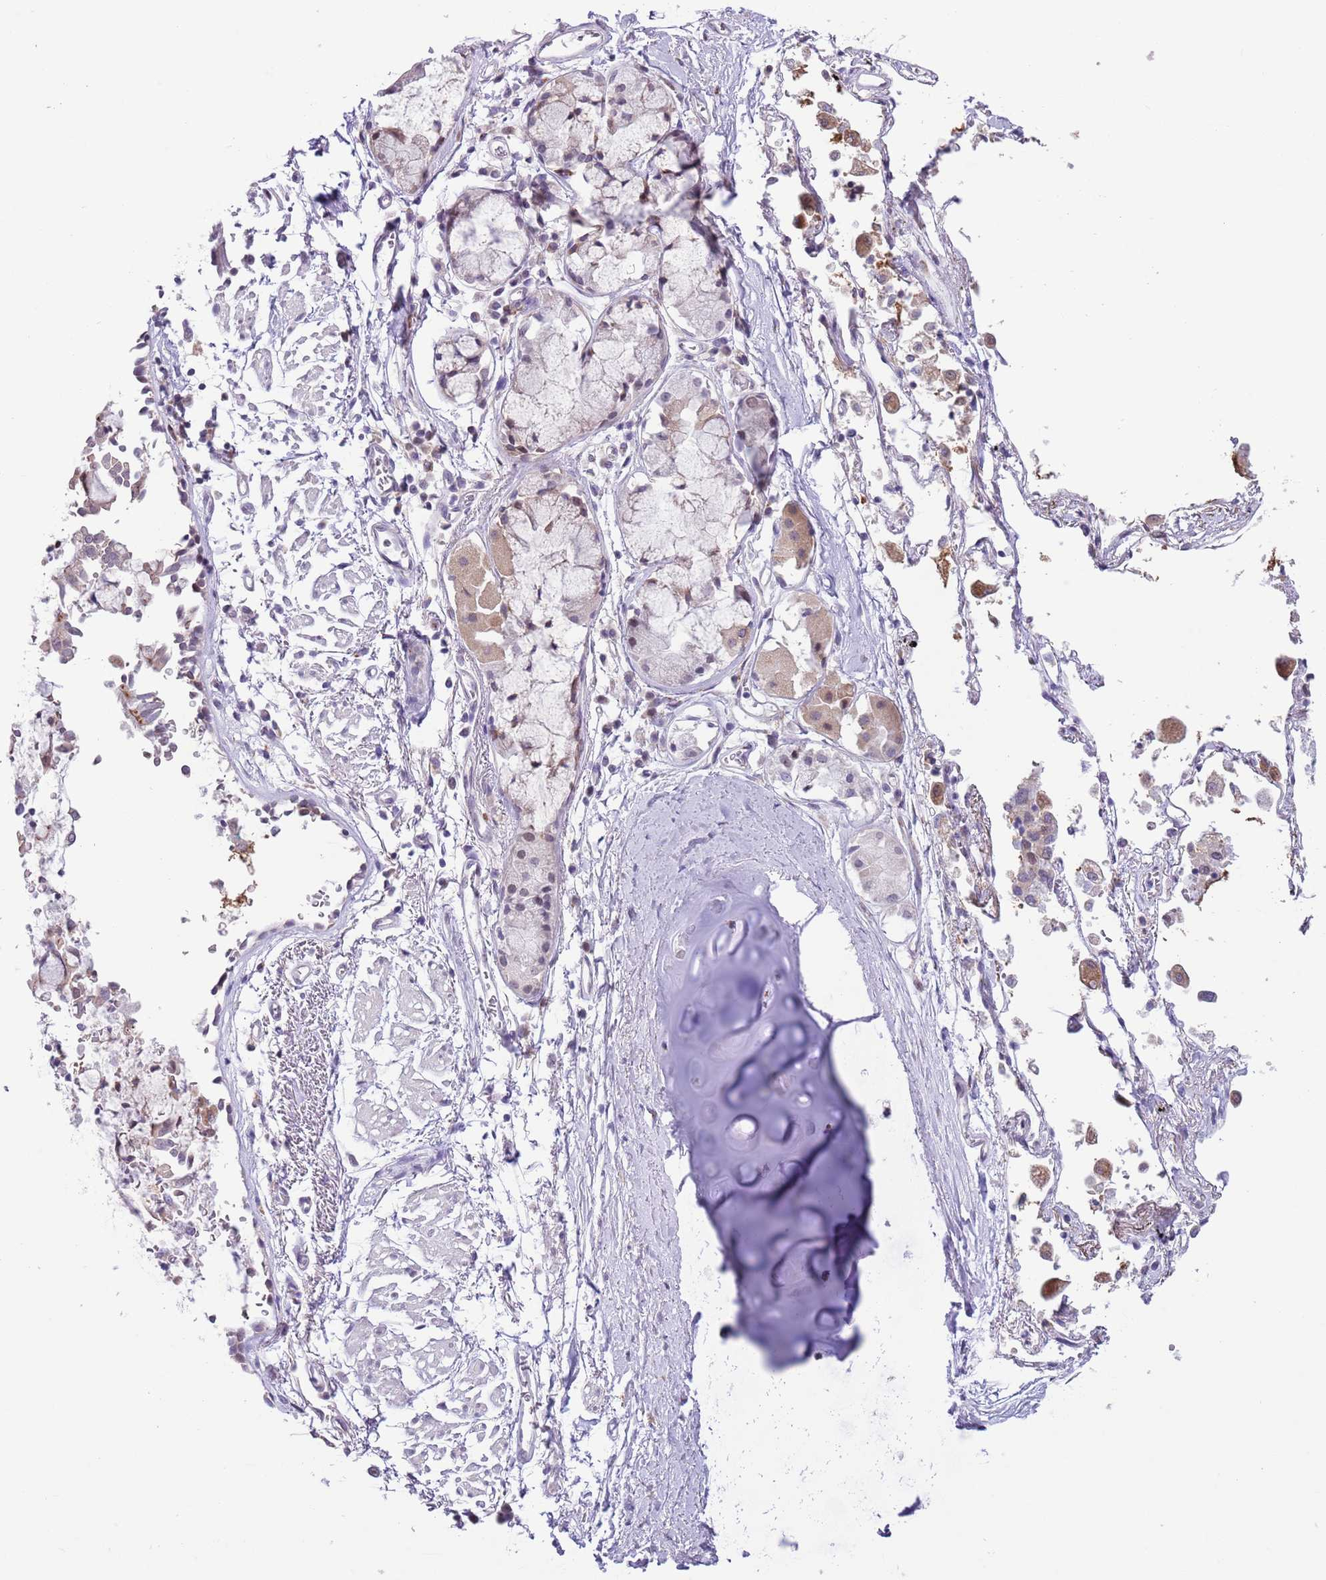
{"staining": {"intensity": "negative", "quantity": "none", "location": "none"}, "tissue": "adipose tissue", "cell_type": "Adipocytes", "image_type": "normal", "snomed": [{"axis": "morphology", "description": "Normal tissue, NOS"}, {"axis": "topography", "description": "Cartilage tissue"}], "caption": "DAB (3,3'-diaminobenzidine) immunohistochemical staining of normal adipose tissue reveals no significant positivity in adipocytes. (DAB (3,3'-diaminobenzidine) IHC, high magnification).", "gene": "ZNF576", "patient": {"sex": "male", "age": 73}}